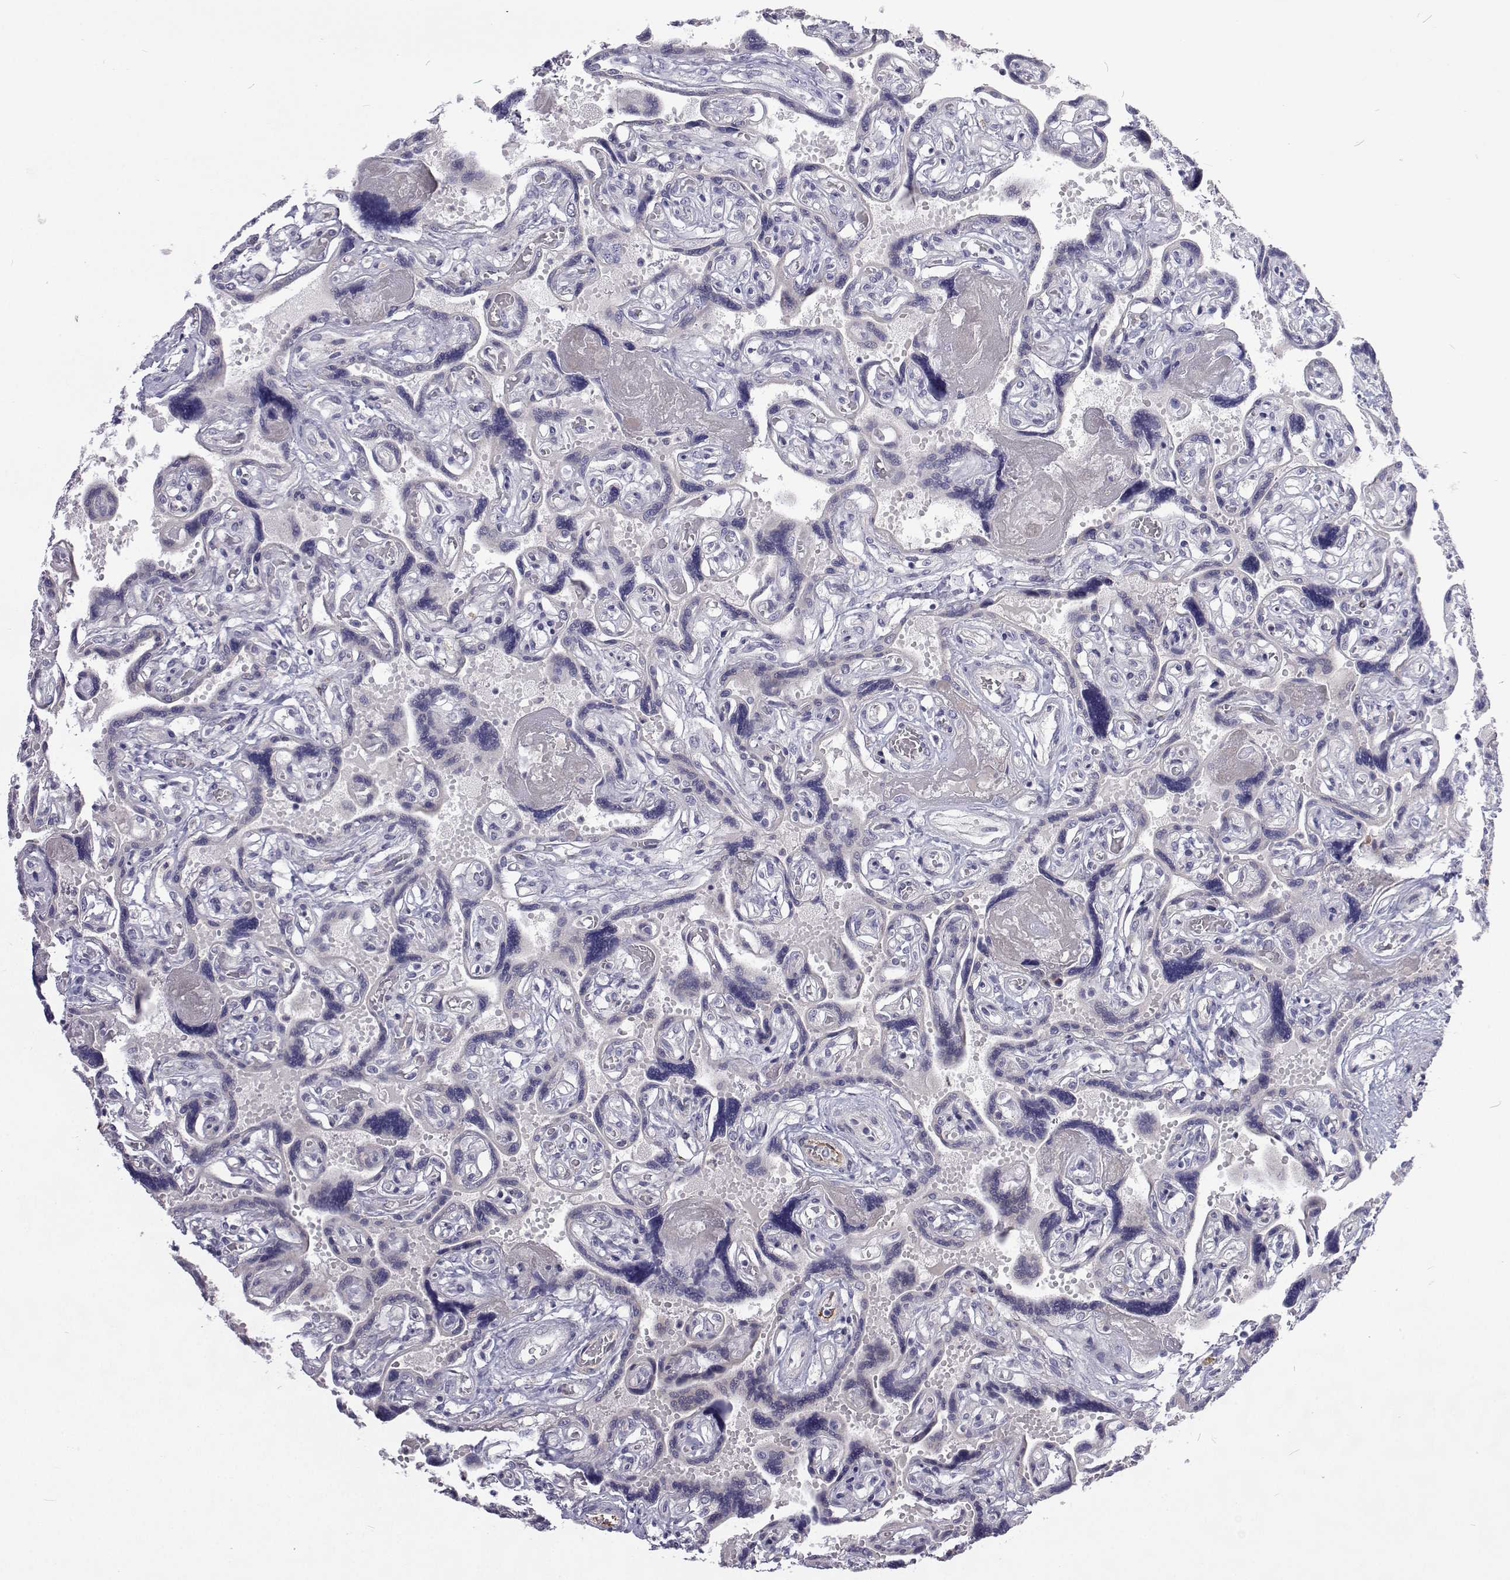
{"staining": {"intensity": "negative", "quantity": "none", "location": "none"}, "tissue": "placenta", "cell_type": "Decidual cells", "image_type": "normal", "snomed": [{"axis": "morphology", "description": "Normal tissue, NOS"}, {"axis": "topography", "description": "Placenta"}], "caption": "The histopathology image displays no significant expression in decidual cells of placenta. Brightfield microscopy of IHC stained with DAB (brown) and hematoxylin (blue), captured at high magnification.", "gene": "NPR3", "patient": {"sex": "female", "age": 32}}